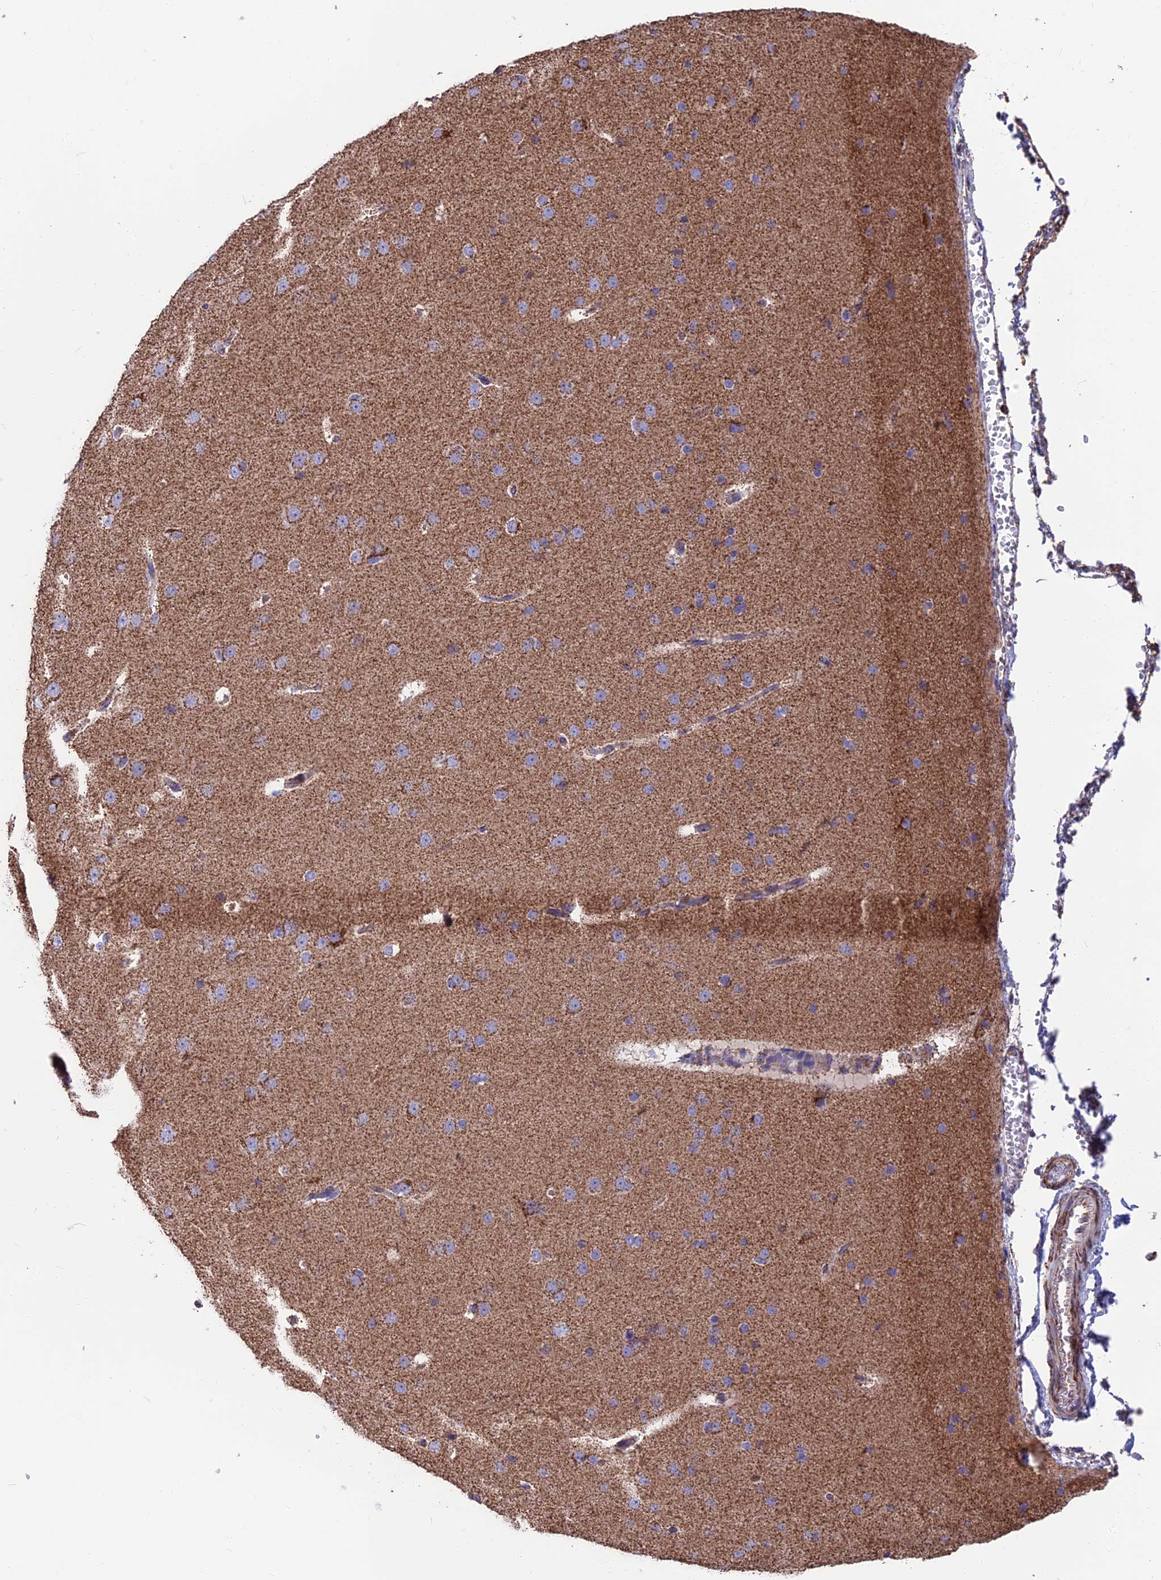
{"staining": {"intensity": "moderate", "quantity": ">75%", "location": "cytoplasmic/membranous"}, "tissue": "cerebral cortex", "cell_type": "Endothelial cells", "image_type": "normal", "snomed": [{"axis": "morphology", "description": "Normal tissue, NOS"}, {"axis": "morphology", "description": "Developmental malformation"}, {"axis": "topography", "description": "Cerebral cortex"}], "caption": "Cerebral cortex stained with DAB IHC exhibits medium levels of moderate cytoplasmic/membranous positivity in about >75% of endothelial cells.", "gene": "CS", "patient": {"sex": "female", "age": 30}}